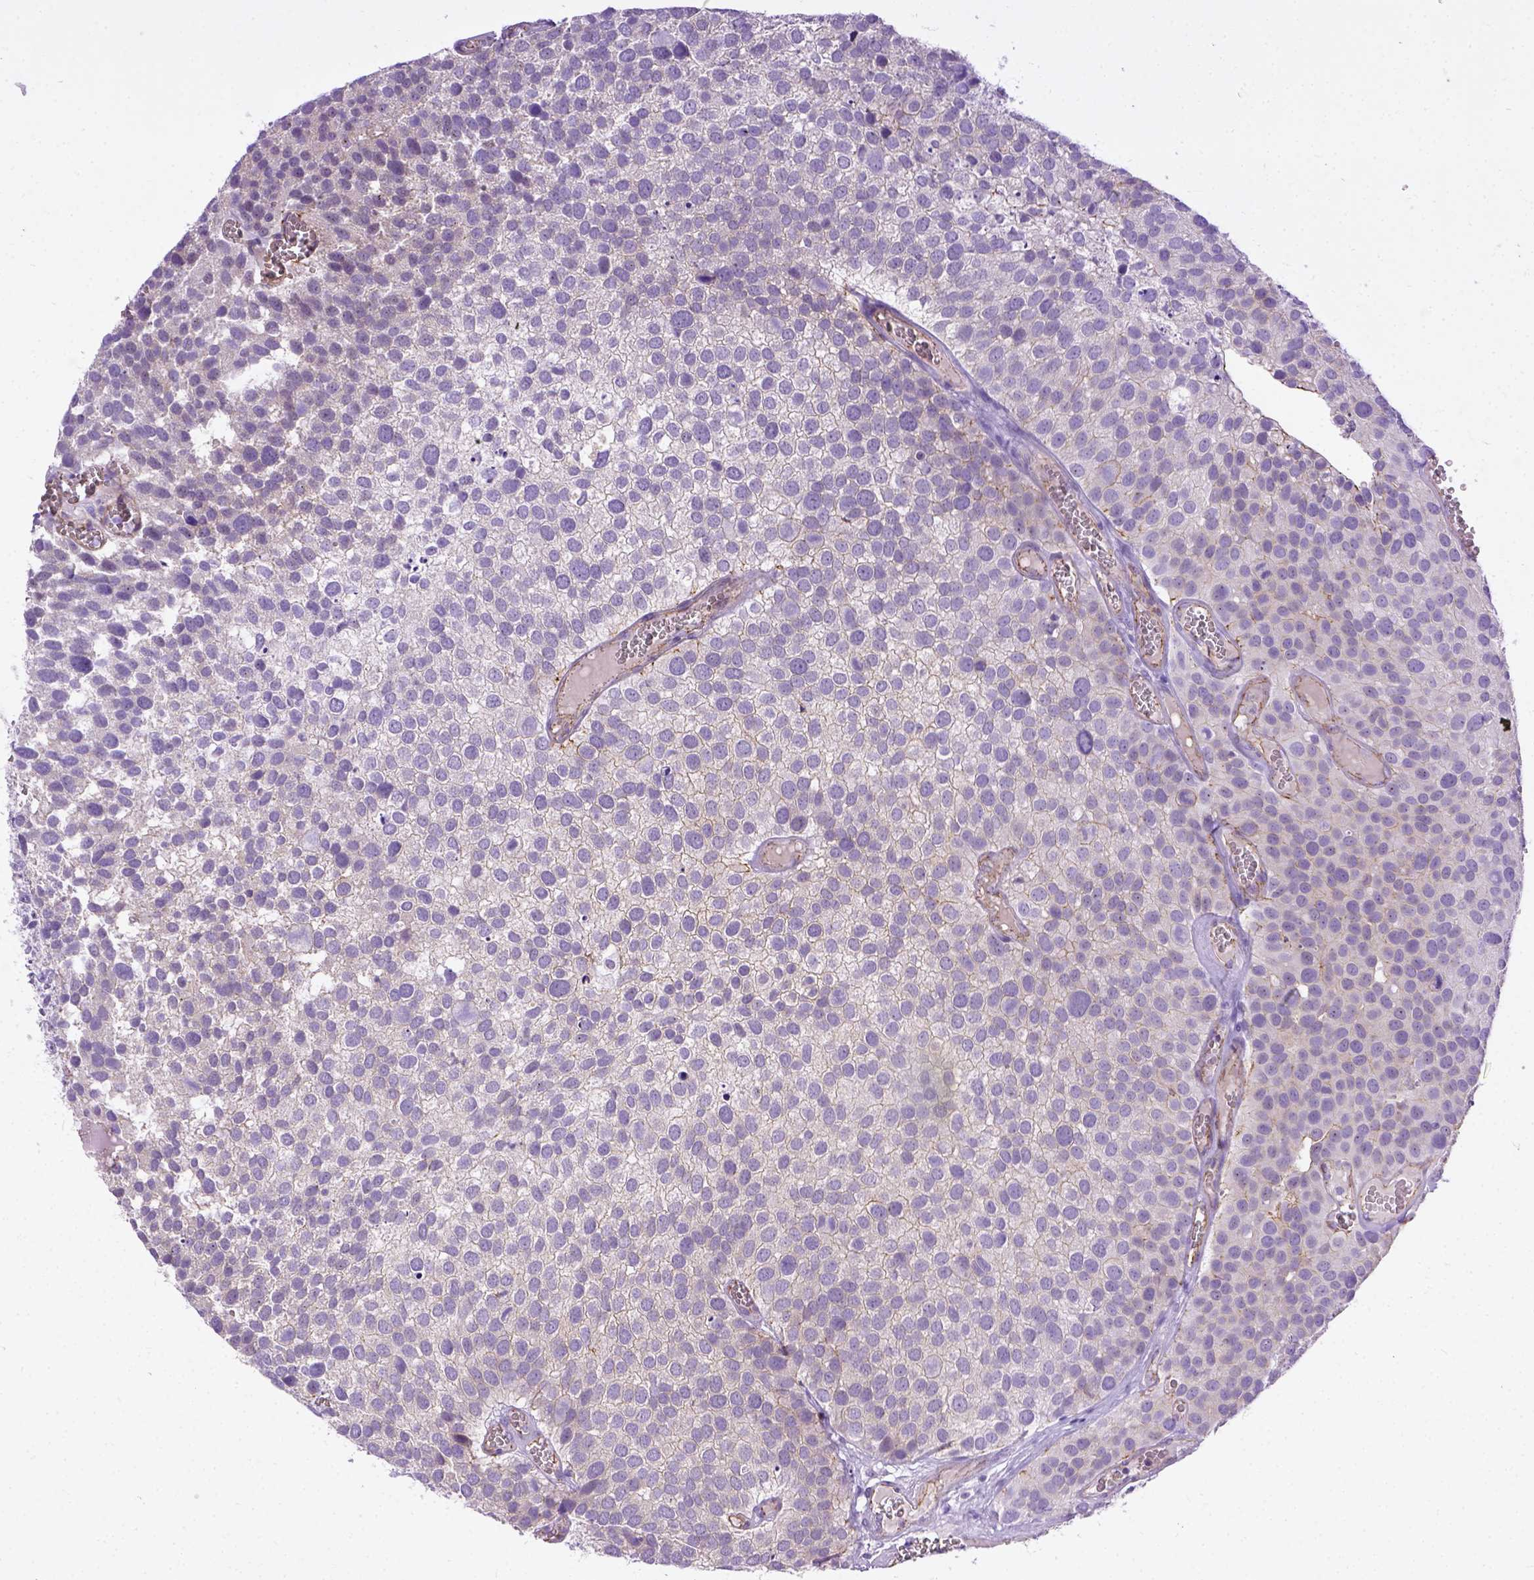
{"staining": {"intensity": "negative", "quantity": "none", "location": "none"}, "tissue": "urothelial cancer", "cell_type": "Tumor cells", "image_type": "cancer", "snomed": [{"axis": "morphology", "description": "Urothelial carcinoma, Low grade"}, {"axis": "topography", "description": "Urinary bladder"}], "caption": "This is an IHC image of human urothelial cancer. There is no positivity in tumor cells.", "gene": "ADGRF1", "patient": {"sex": "female", "age": 69}}